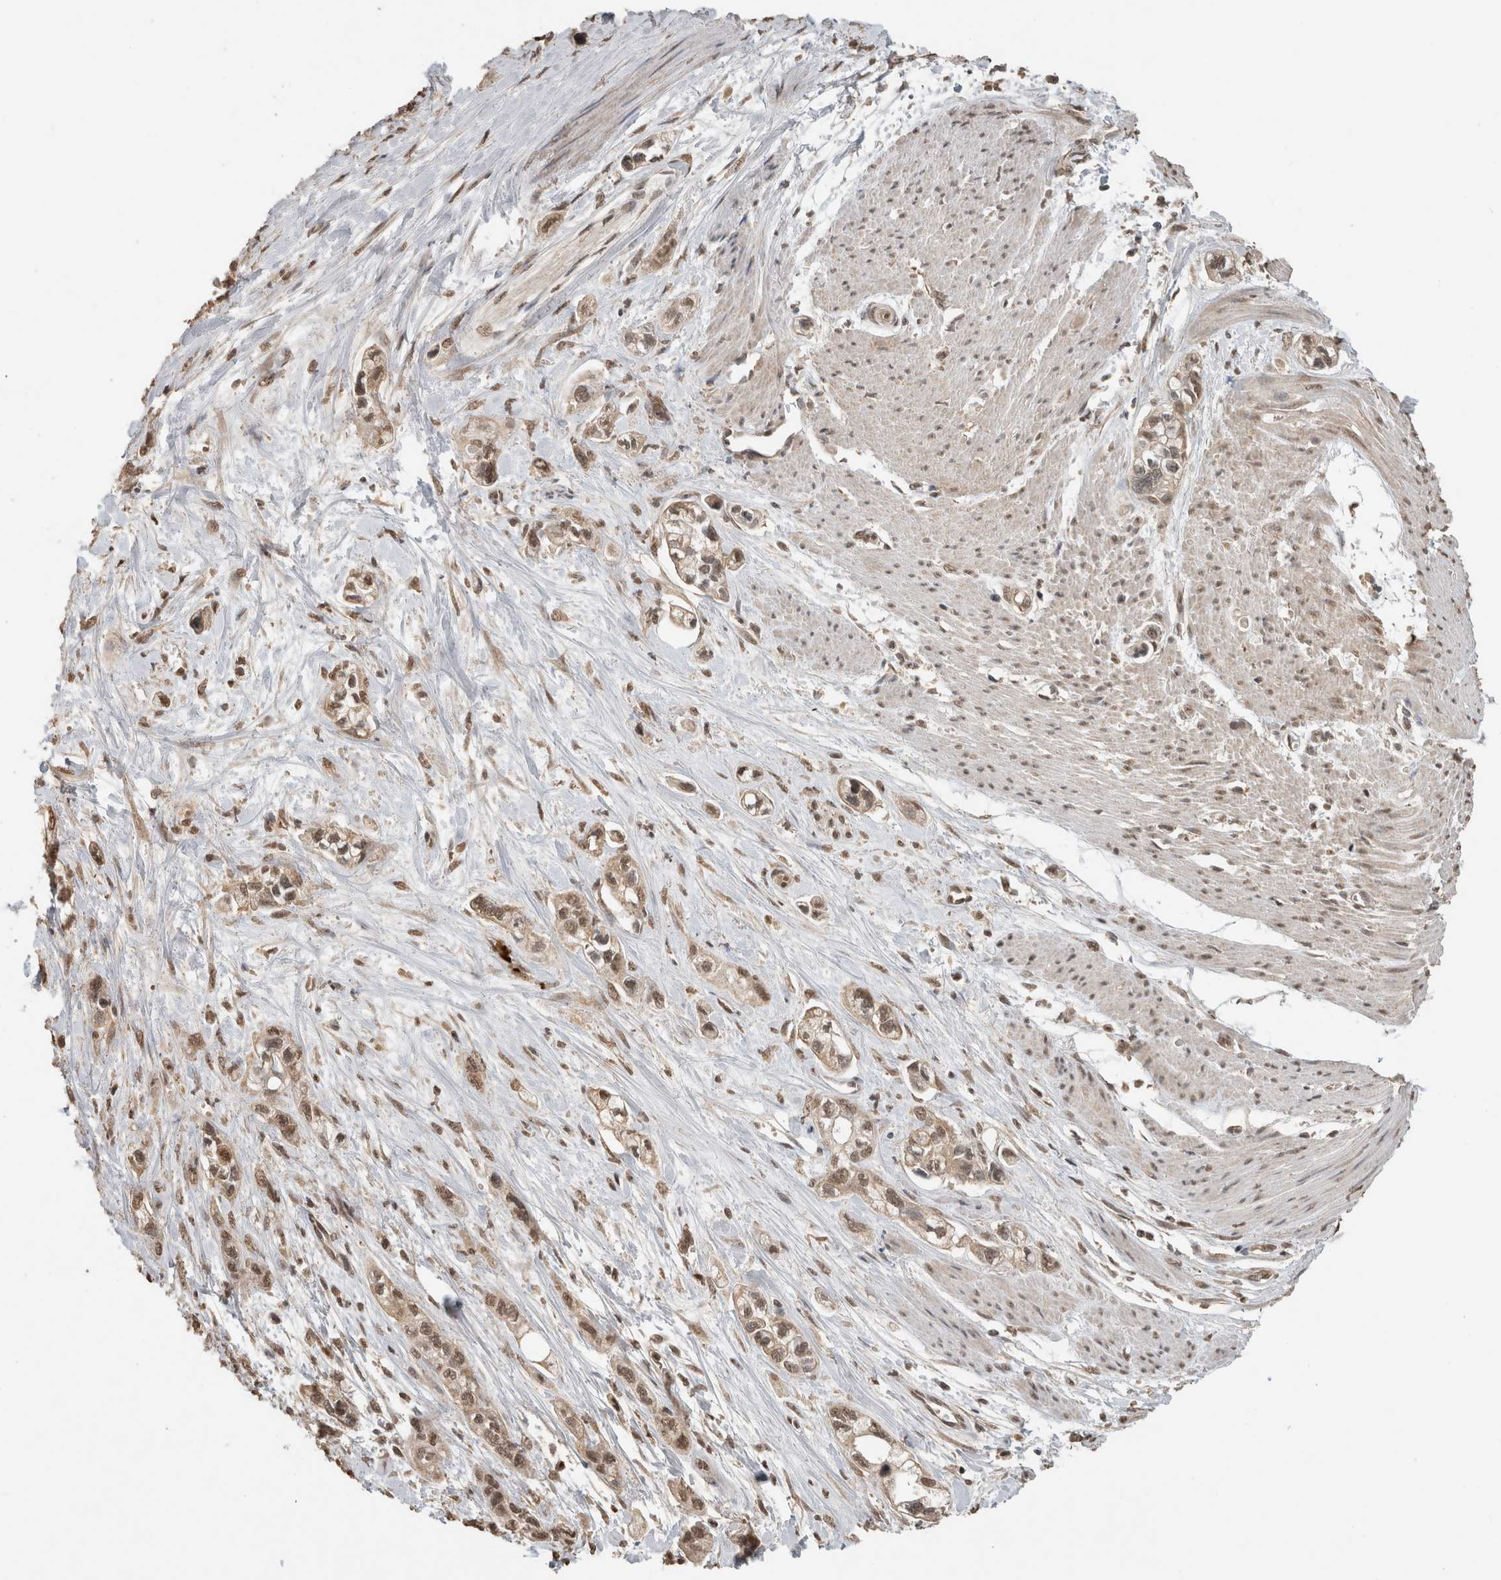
{"staining": {"intensity": "moderate", "quantity": ">75%", "location": "nuclear"}, "tissue": "pancreatic cancer", "cell_type": "Tumor cells", "image_type": "cancer", "snomed": [{"axis": "morphology", "description": "Adenocarcinoma, NOS"}, {"axis": "topography", "description": "Pancreas"}], "caption": "Brown immunohistochemical staining in pancreatic cancer reveals moderate nuclear staining in approximately >75% of tumor cells. (DAB (3,3'-diaminobenzidine) IHC, brown staining for protein, blue staining for nuclei).", "gene": "FAM3A", "patient": {"sex": "male", "age": 74}}